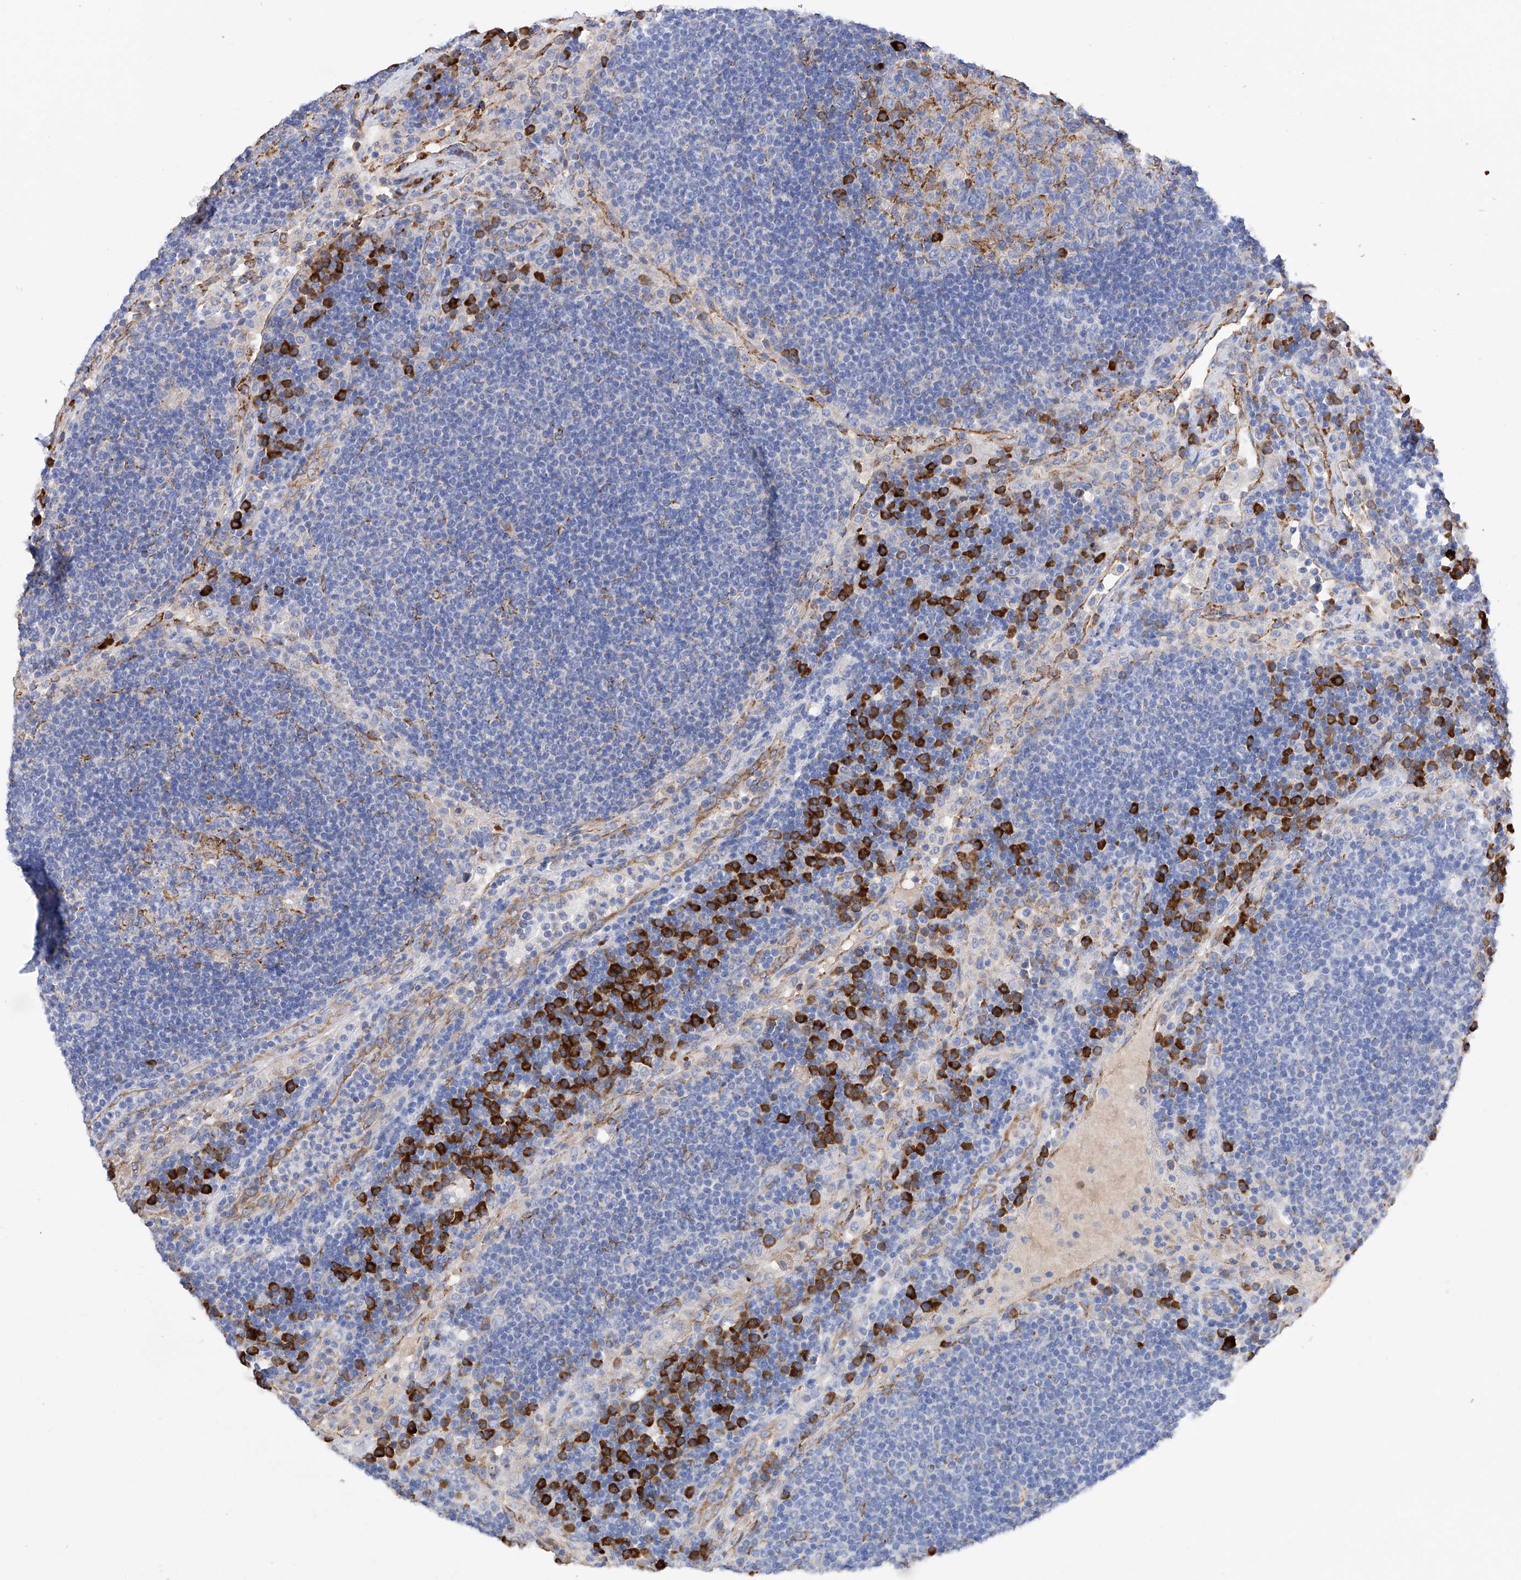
{"staining": {"intensity": "negative", "quantity": "none", "location": "none"}, "tissue": "lymph node", "cell_type": "Germinal center cells", "image_type": "normal", "snomed": [{"axis": "morphology", "description": "Normal tissue, NOS"}, {"axis": "topography", "description": "Lymph node"}], "caption": "The histopathology image reveals no staining of germinal center cells in unremarkable lymph node.", "gene": "PDIA5", "patient": {"sex": "female", "age": 53}}